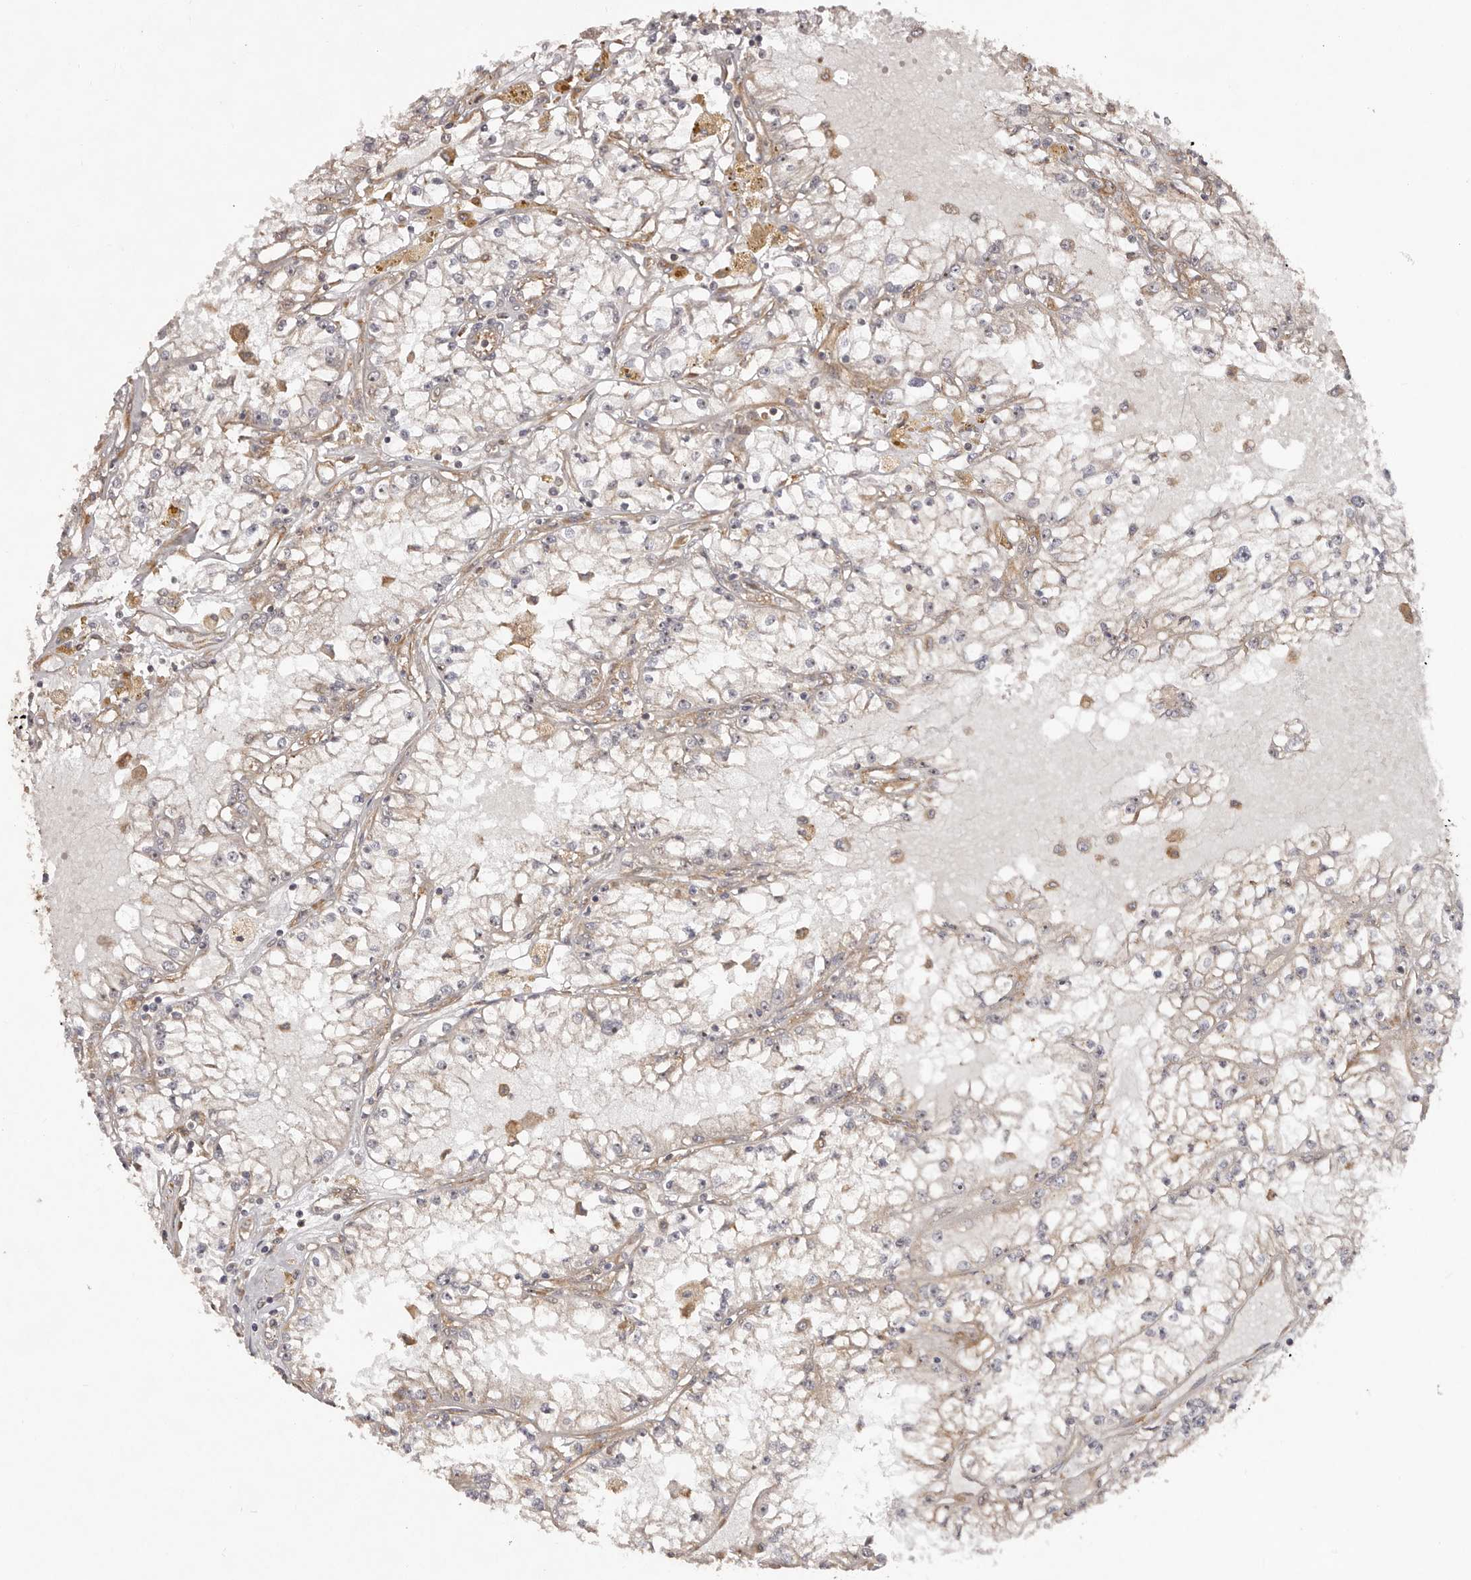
{"staining": {"intensity": "weak", "quantity": "<25%", "location": "cytoplasmic/membranous"}, "tissue": "renal cancer", "cell_type": "Tumor cells", "image_type": "cancer", "snomed": [{"axis": "morphology", "description": "Adenocarcinoma, NOS"}, {"axis": "topography", "description": "Kidney"}], "caption": "Immunohistochemistry micrograph of neoplastic tissue: adenocarcinoma (renal) stained with DAB reveals no significant protein positivity in tumor cells.", "gene": "RPS6", "patient": {"sex": "male", "age": 56}}